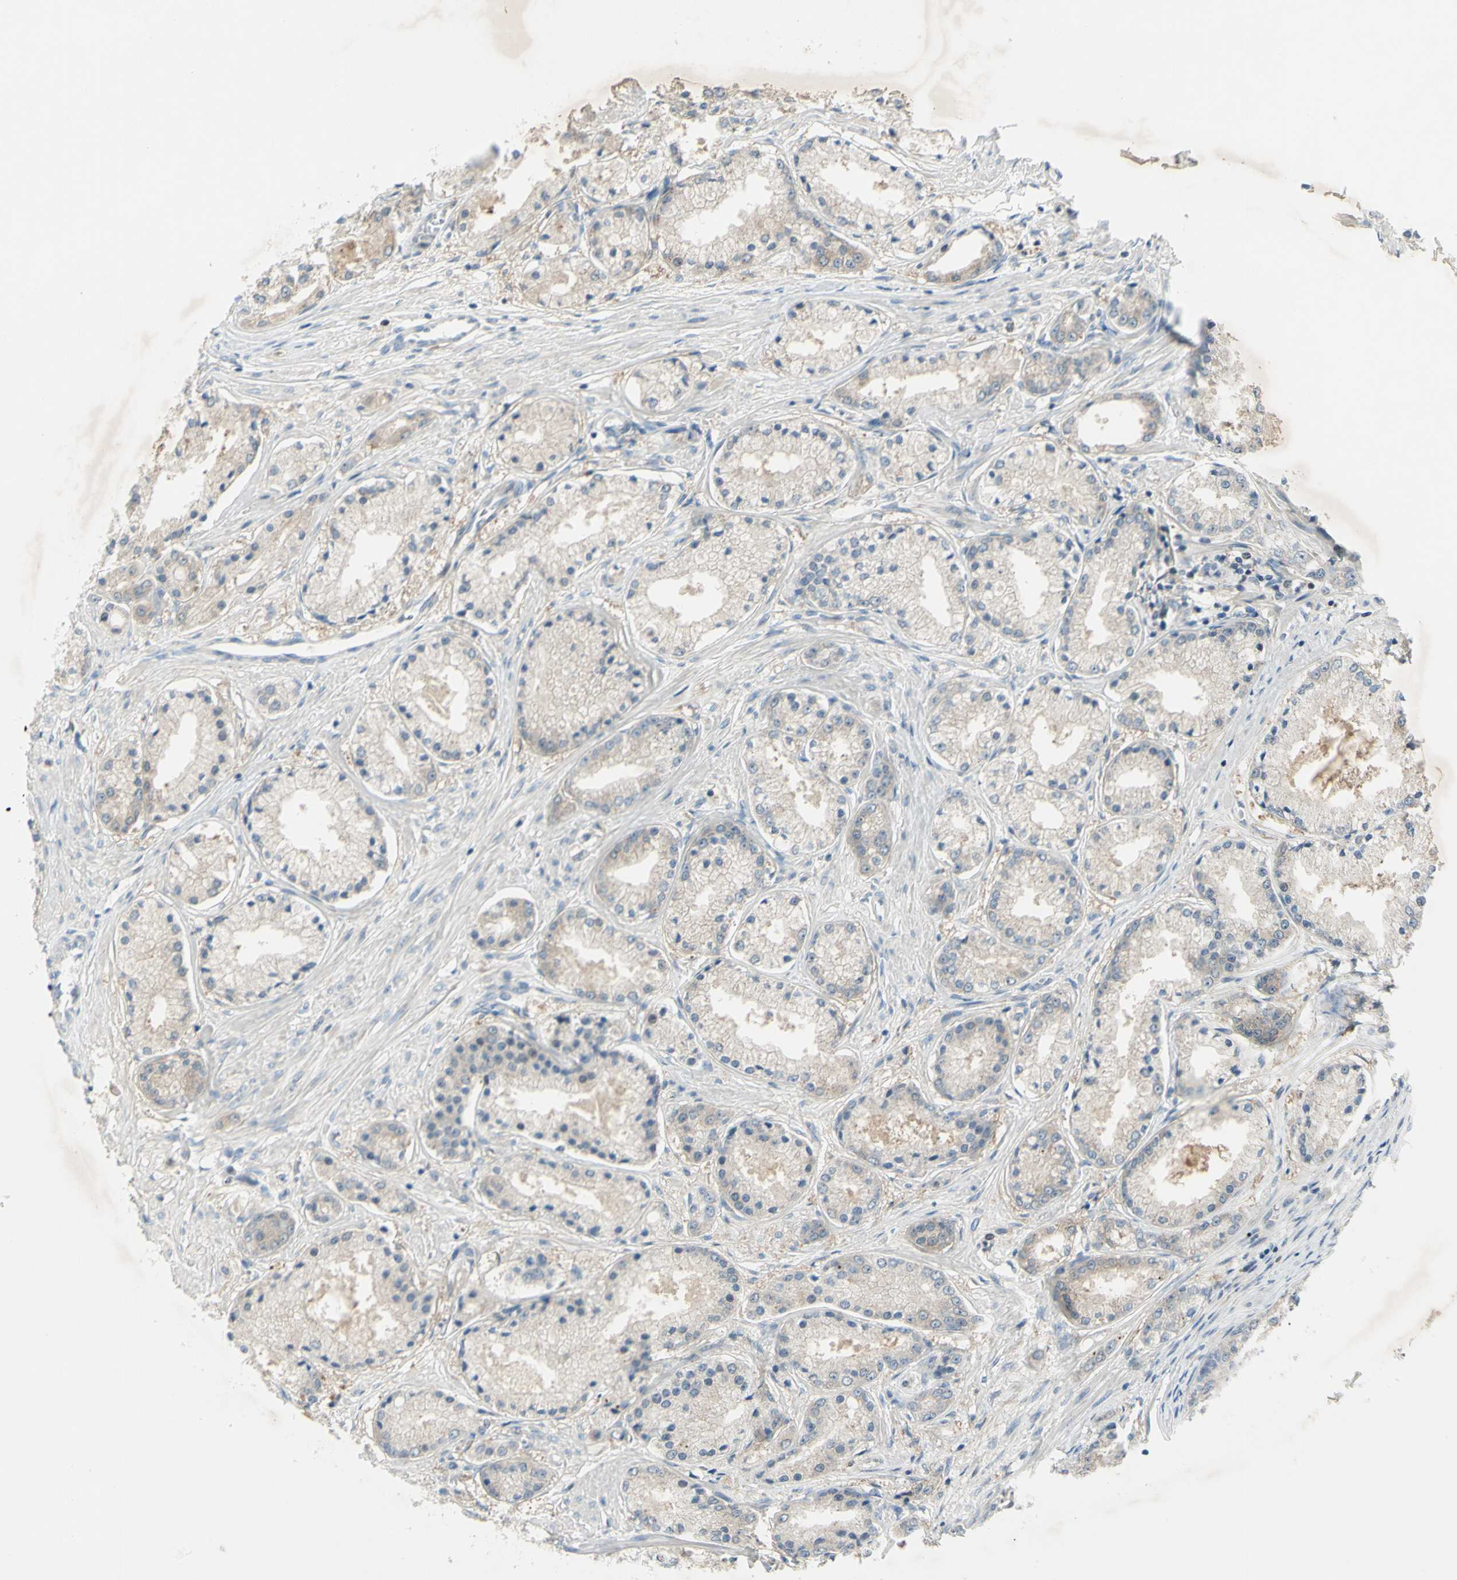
{"staining": {"intensity": "weak", "quantity": "25%-75%", "location": "cytoplasmic/membranous"}, "tissue": "prostate cancer", "cell_type": "Tumor cells", "image_type": "cancer", "snomed": [{"axis": "morphology", "description": "Adenocarcinoma, High grade"}, {"axis": "topography", "description": "Prostate"}], "caption": "Prostate cancer (adenocarcinoma (high-grade)) stained for a protein reveals weak cytoplasmic/membranous positivity in tumor cells. (DAB IHC, brown staining for protein, blue staining for nuclei).", "gene": "C1orf159", "patient": {"sex": "male", "age": 59}}